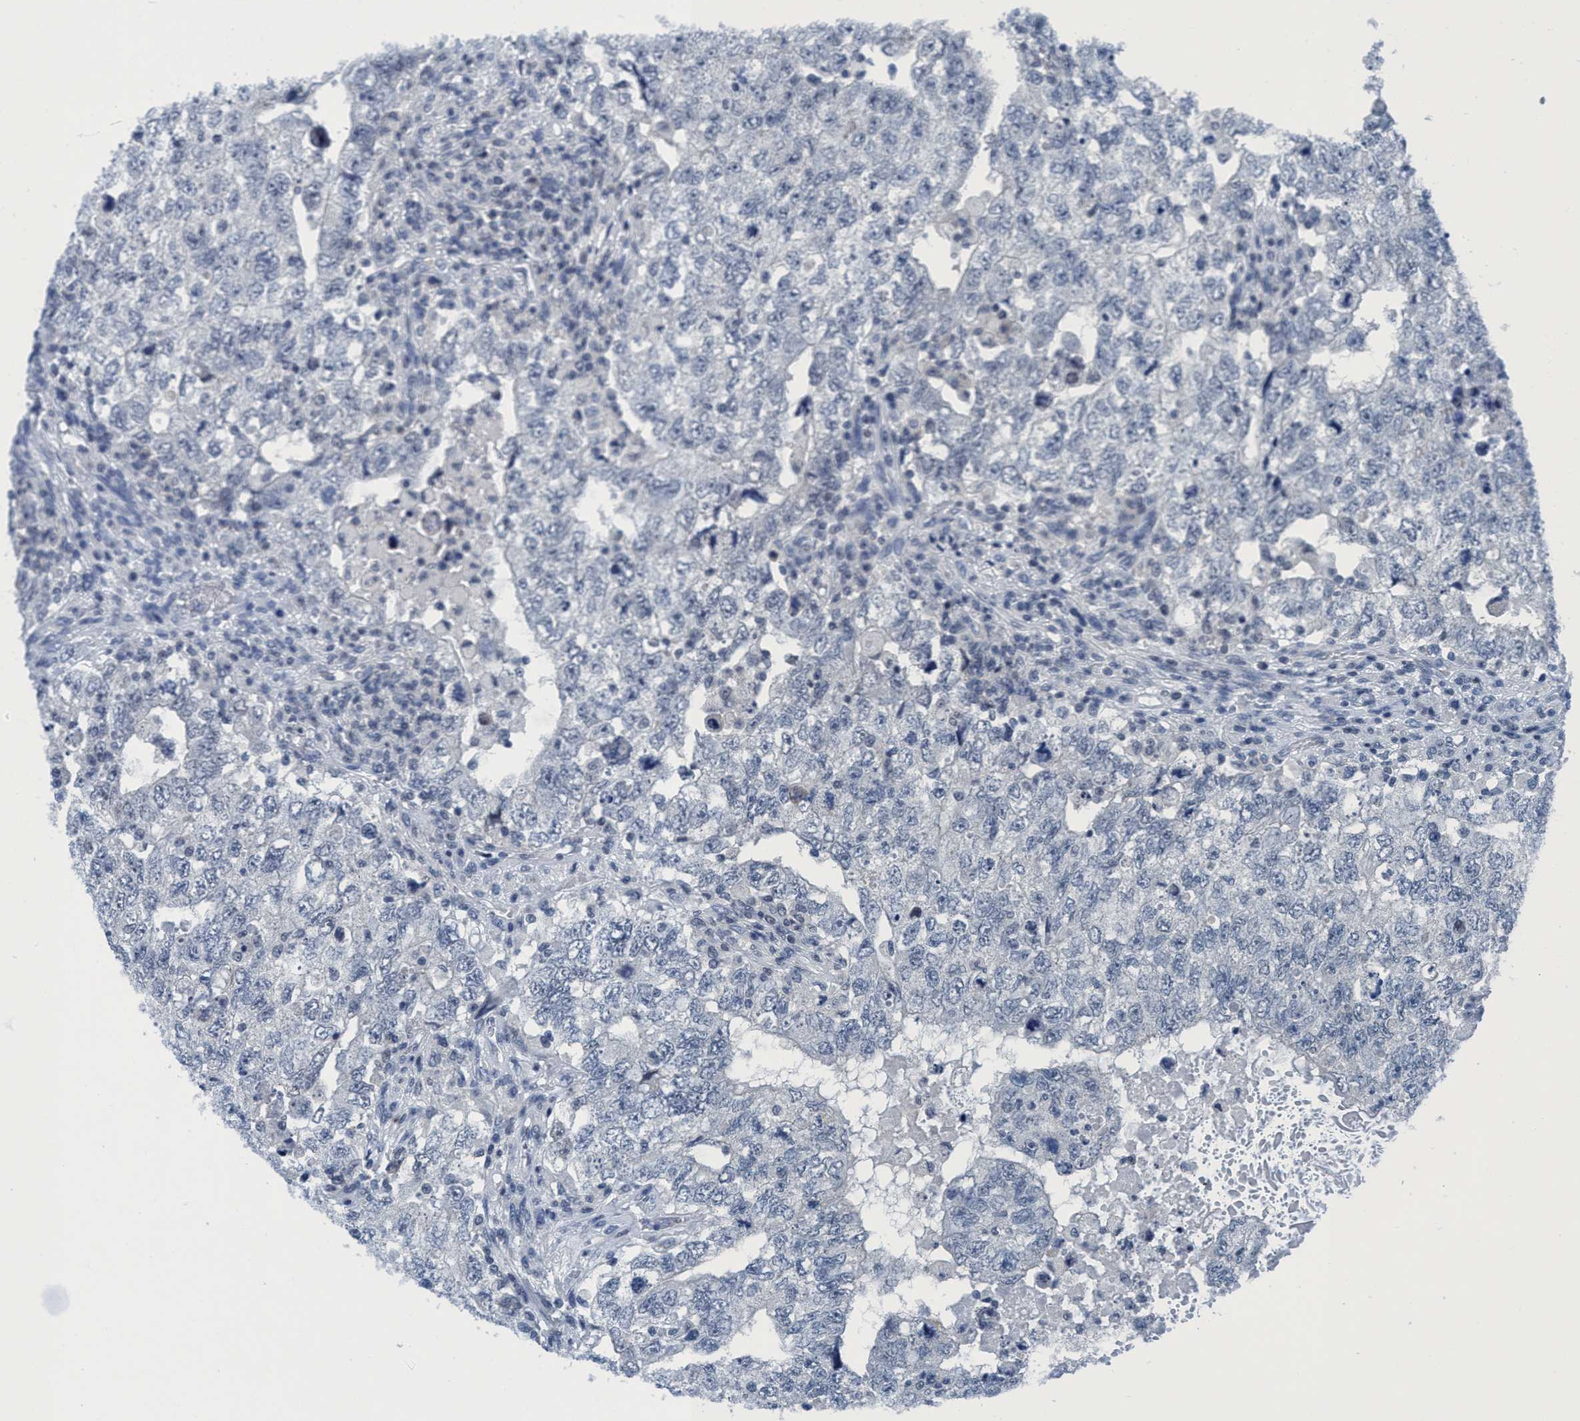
{"staining": {"intensity": "negative", "quantity": "none", "location": "none"}, "tissue": "testis cancer", "cell_type": "Tumor cells", "image_type": "cancer", "snomed": [{"axis": "morphology", "description": "Carcinoma, Embryonal, NOS"}, {"axis": "topography", "description": "Testis"}], "caption": "Tumor cells are negative for protein expression in human embryonal carcinoma (testis).", "gene": "DNAI1", "patient": {"sex": "male", "age": 36}}